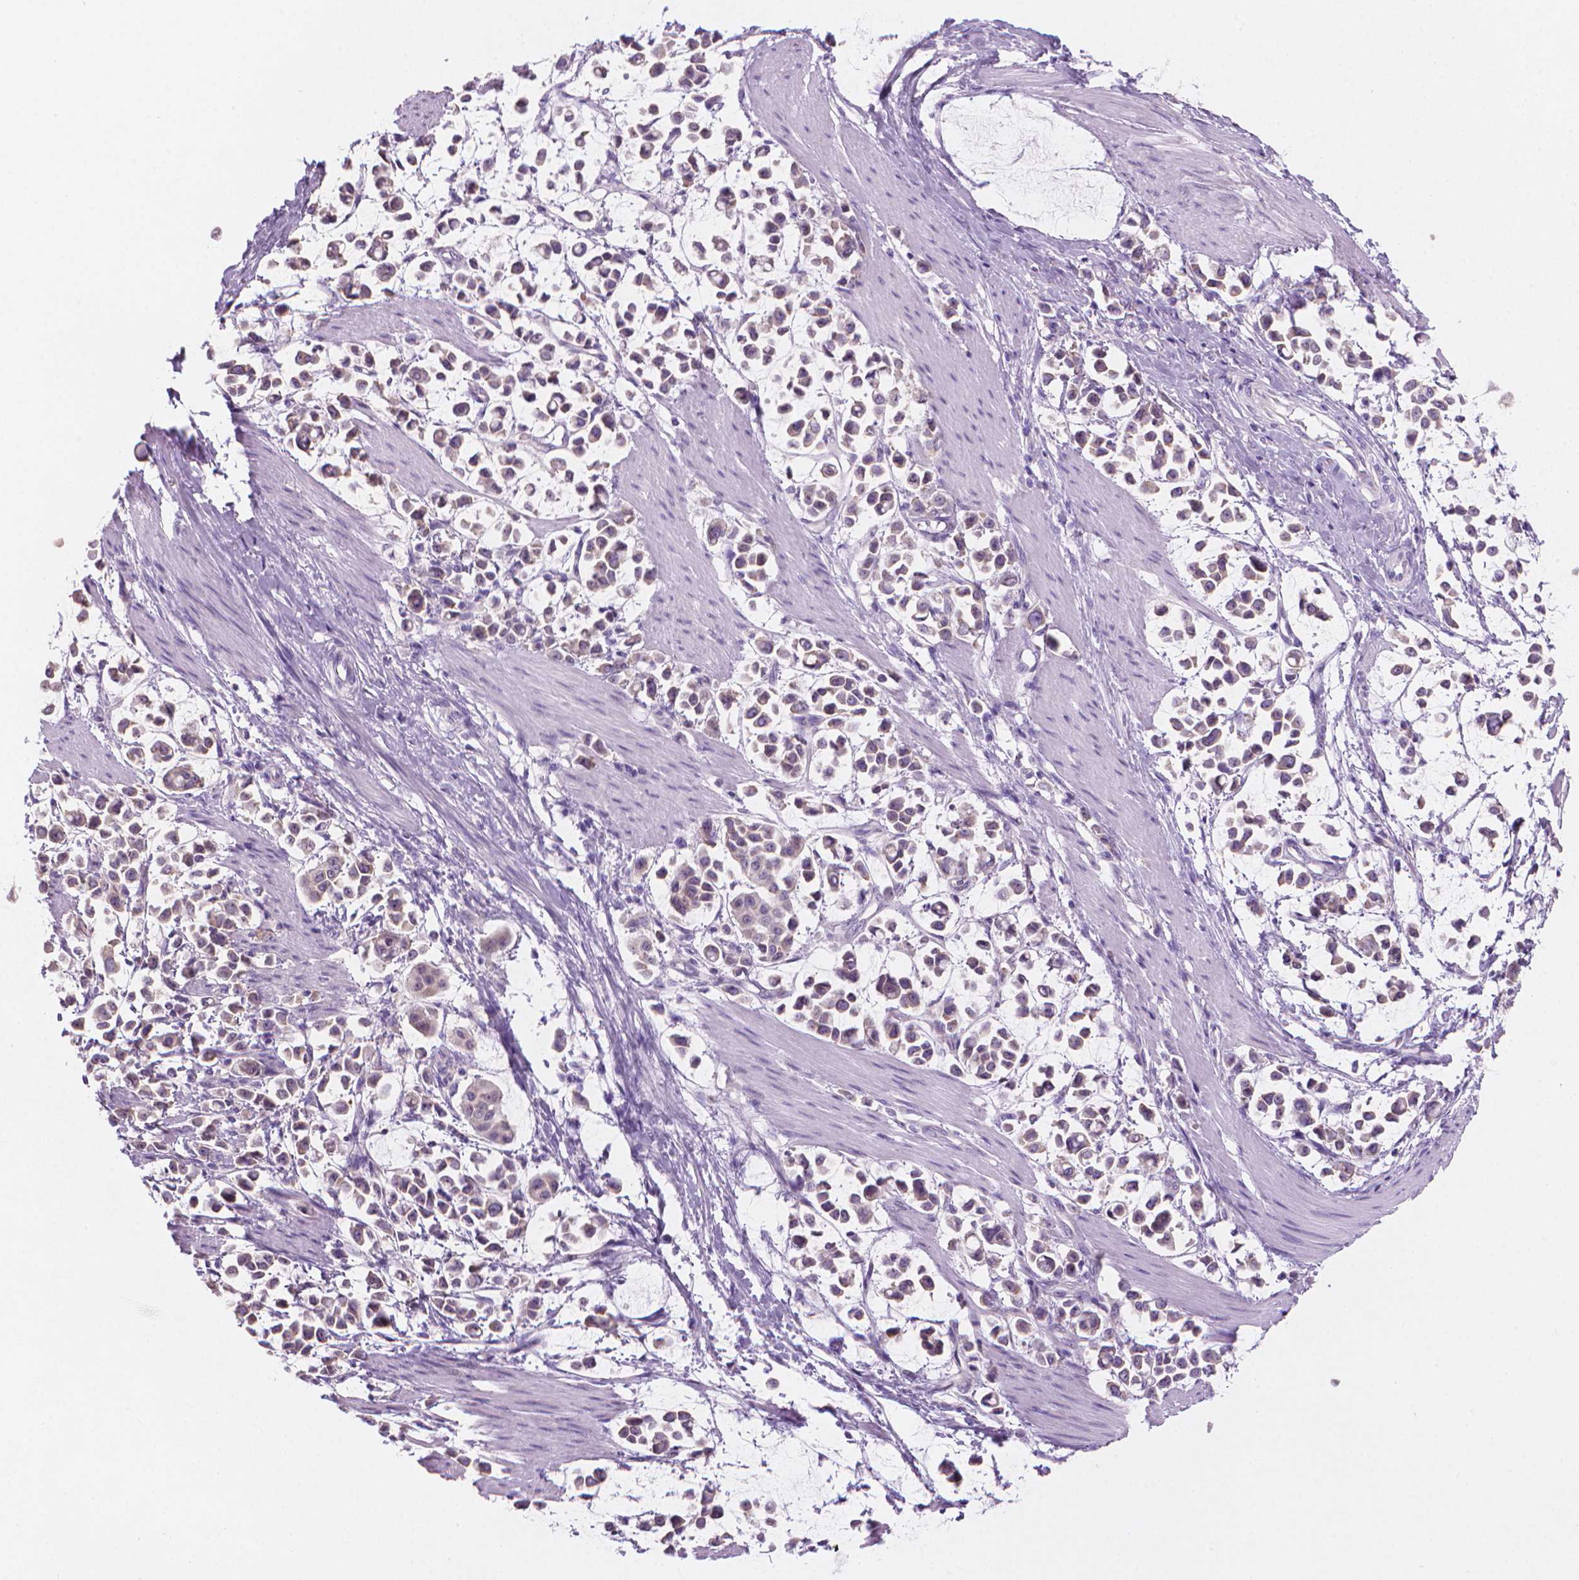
{"staining": {"intensity": "weak", "quantity": "25%-75%", "location": "cytoplasmic/membranous"}, "tissue": "stomach cancer", "cell_type": "Tumor cells", "image_type": "cancer", "snomed": [{"axis": "morphology", "description": "Adenocarcinoma, NOS"}, {"axis": "topography", "description": "Stomach"}], "caption": "Stomach adenocarcinoma was stained to show a protein in brown. There is low levels of weak cytoplasmic/membranous expression in about 25%-75% of tumor cells. (brown staining indicates protein expression, while blue staining denotes nuclei).", "gene": "ENSG00000187186", "patient": {"sex": "male", "age": 82}}